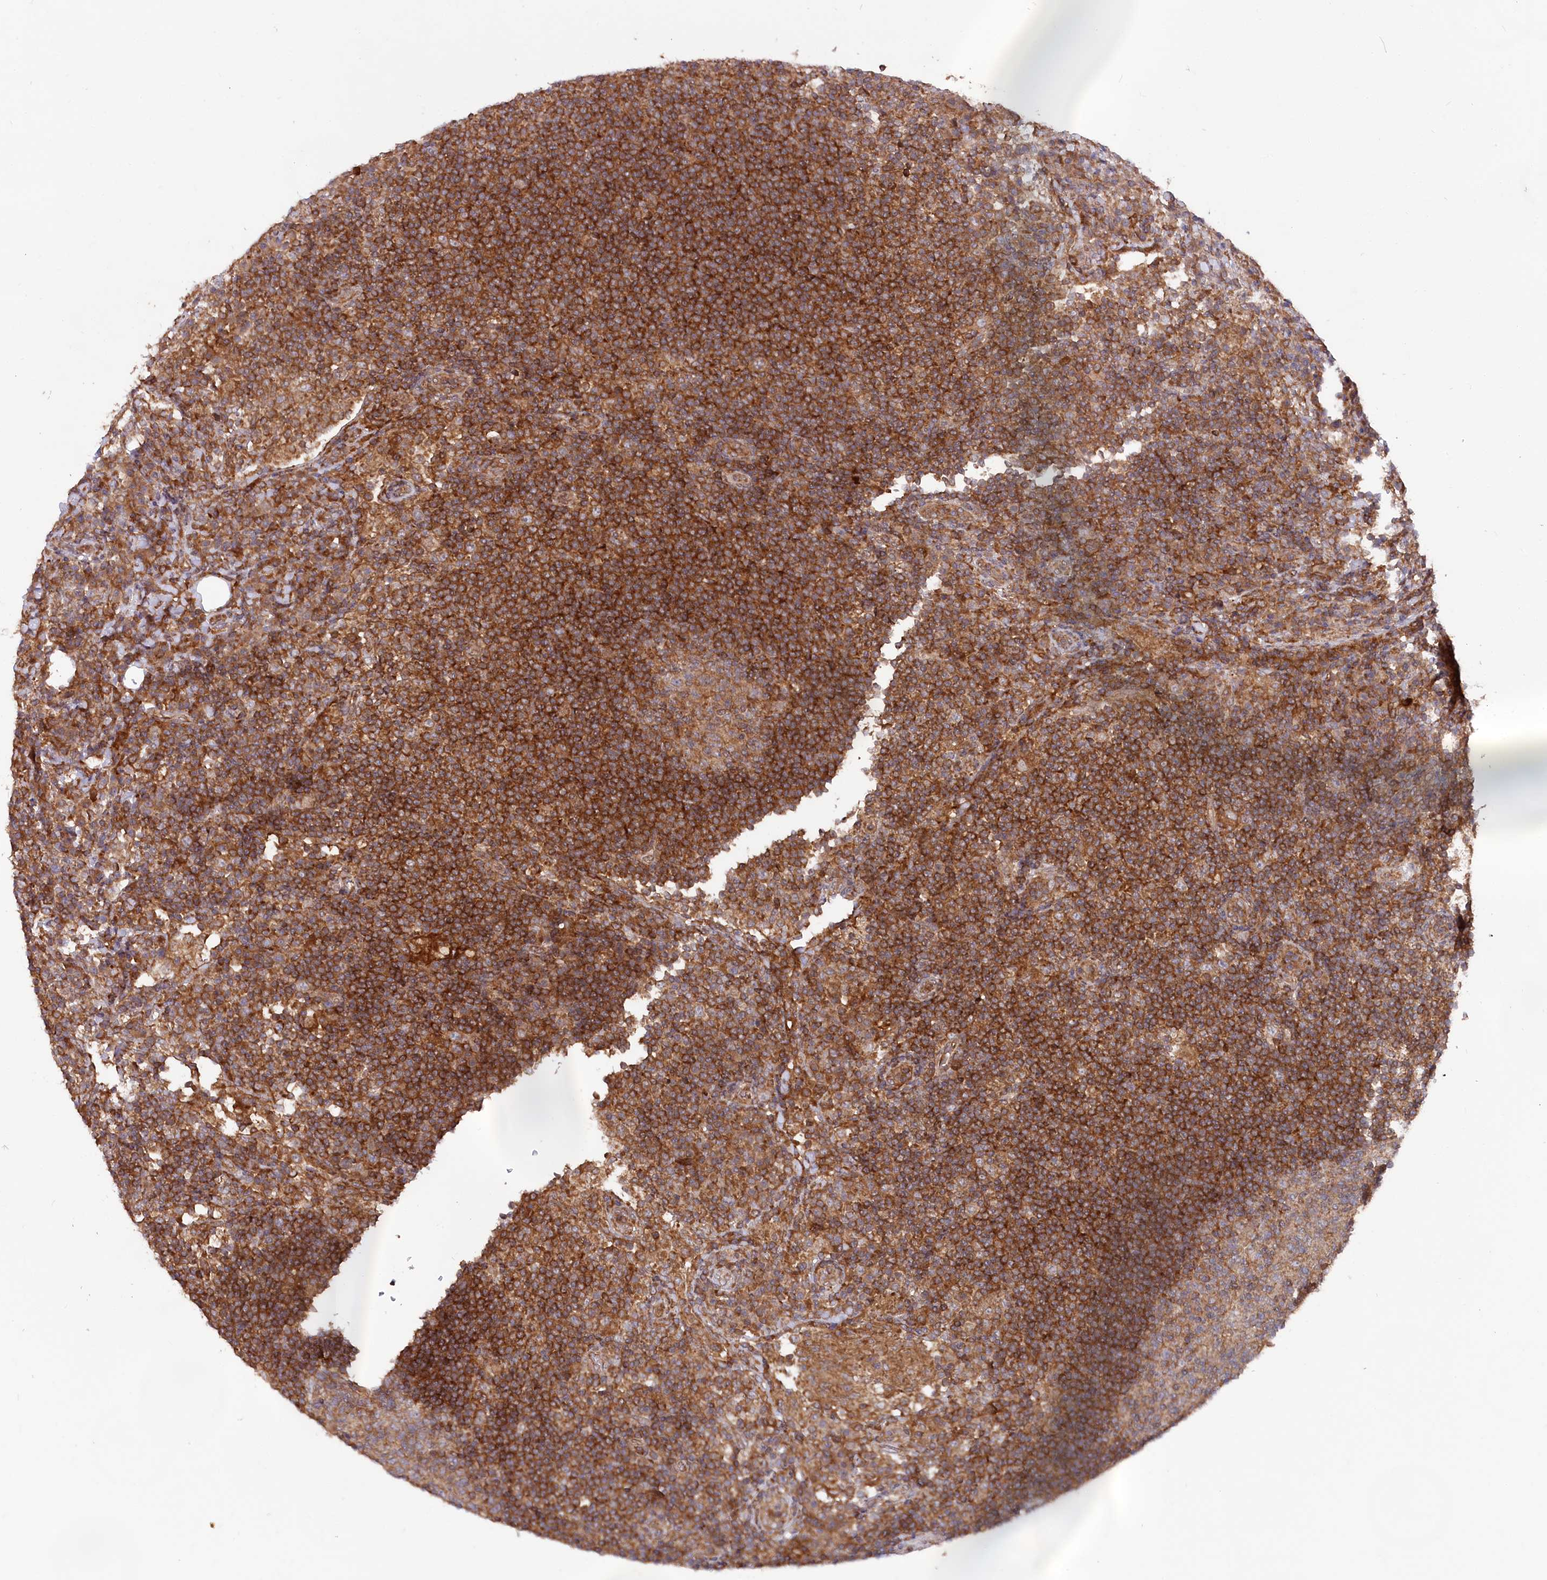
{"staining": {"intensity": "moderate", "quantity": "25%-75%", "location": "cytoplasmic/membranous"}, "tissue": "lymph node", "cell_type": "Germinal center cells", "image_type": "normal", "snomed": [{"axis": "morphology", "description": "Normal tissue, NOS"}, {"axis": "topography", "description": "Lymph node"}], "caption": "High-magnification brightfield microscopy of benign lymph node stained with DAB (brown) and counterstained with hematoxylin (blue). germinal center cells exhibit moderate cytoplasmic/membranous positivity is seen in approximately25%-75% of cells. (IHC, brightfield microscopy, high magnification).", "gene": "PPP1R21", "patient": {"sex": "female", "age": 53}}